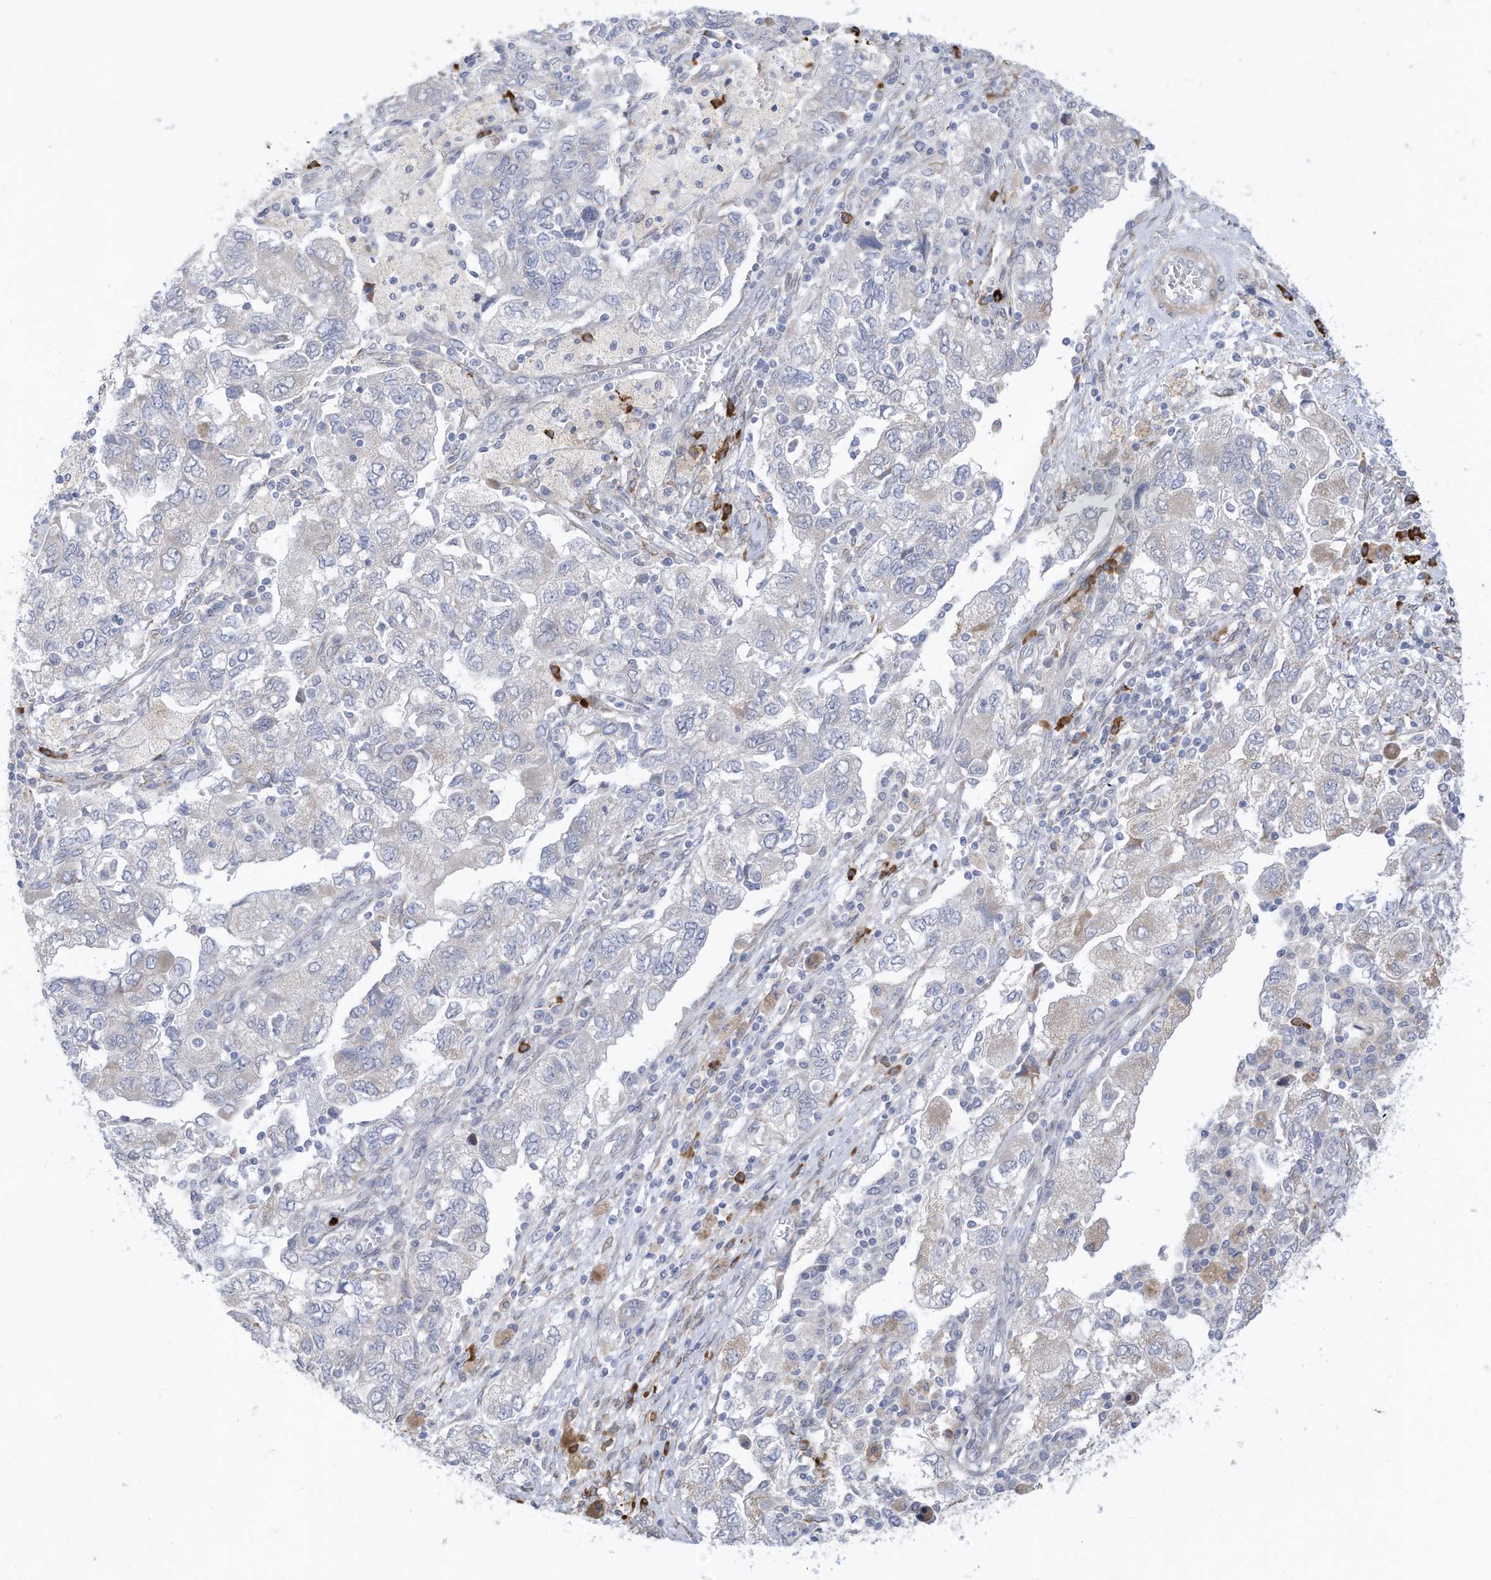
{"staining": {"intensity": "negative", "quantity": "none", "location": "none"}, "tissue": "ovarian cancer", "cell_type": "Tumor cells", "image_type": "cancer", "snomed": [{"axis": "morphology", "description": "Carcinoma, NOS"}, {"axis": "morphology", "description": "Cystadenocarcinoma, serous, NOS"}, {"axis": "topography", "description": "Ovary"}], "caption": "A photomicrograph of ovarian serous cystadenocarcinoma stained for a protein displays no brown staining in tumor cells.", "gene": "ZNF292", "patient": {"sex": "female", "age": 69}}